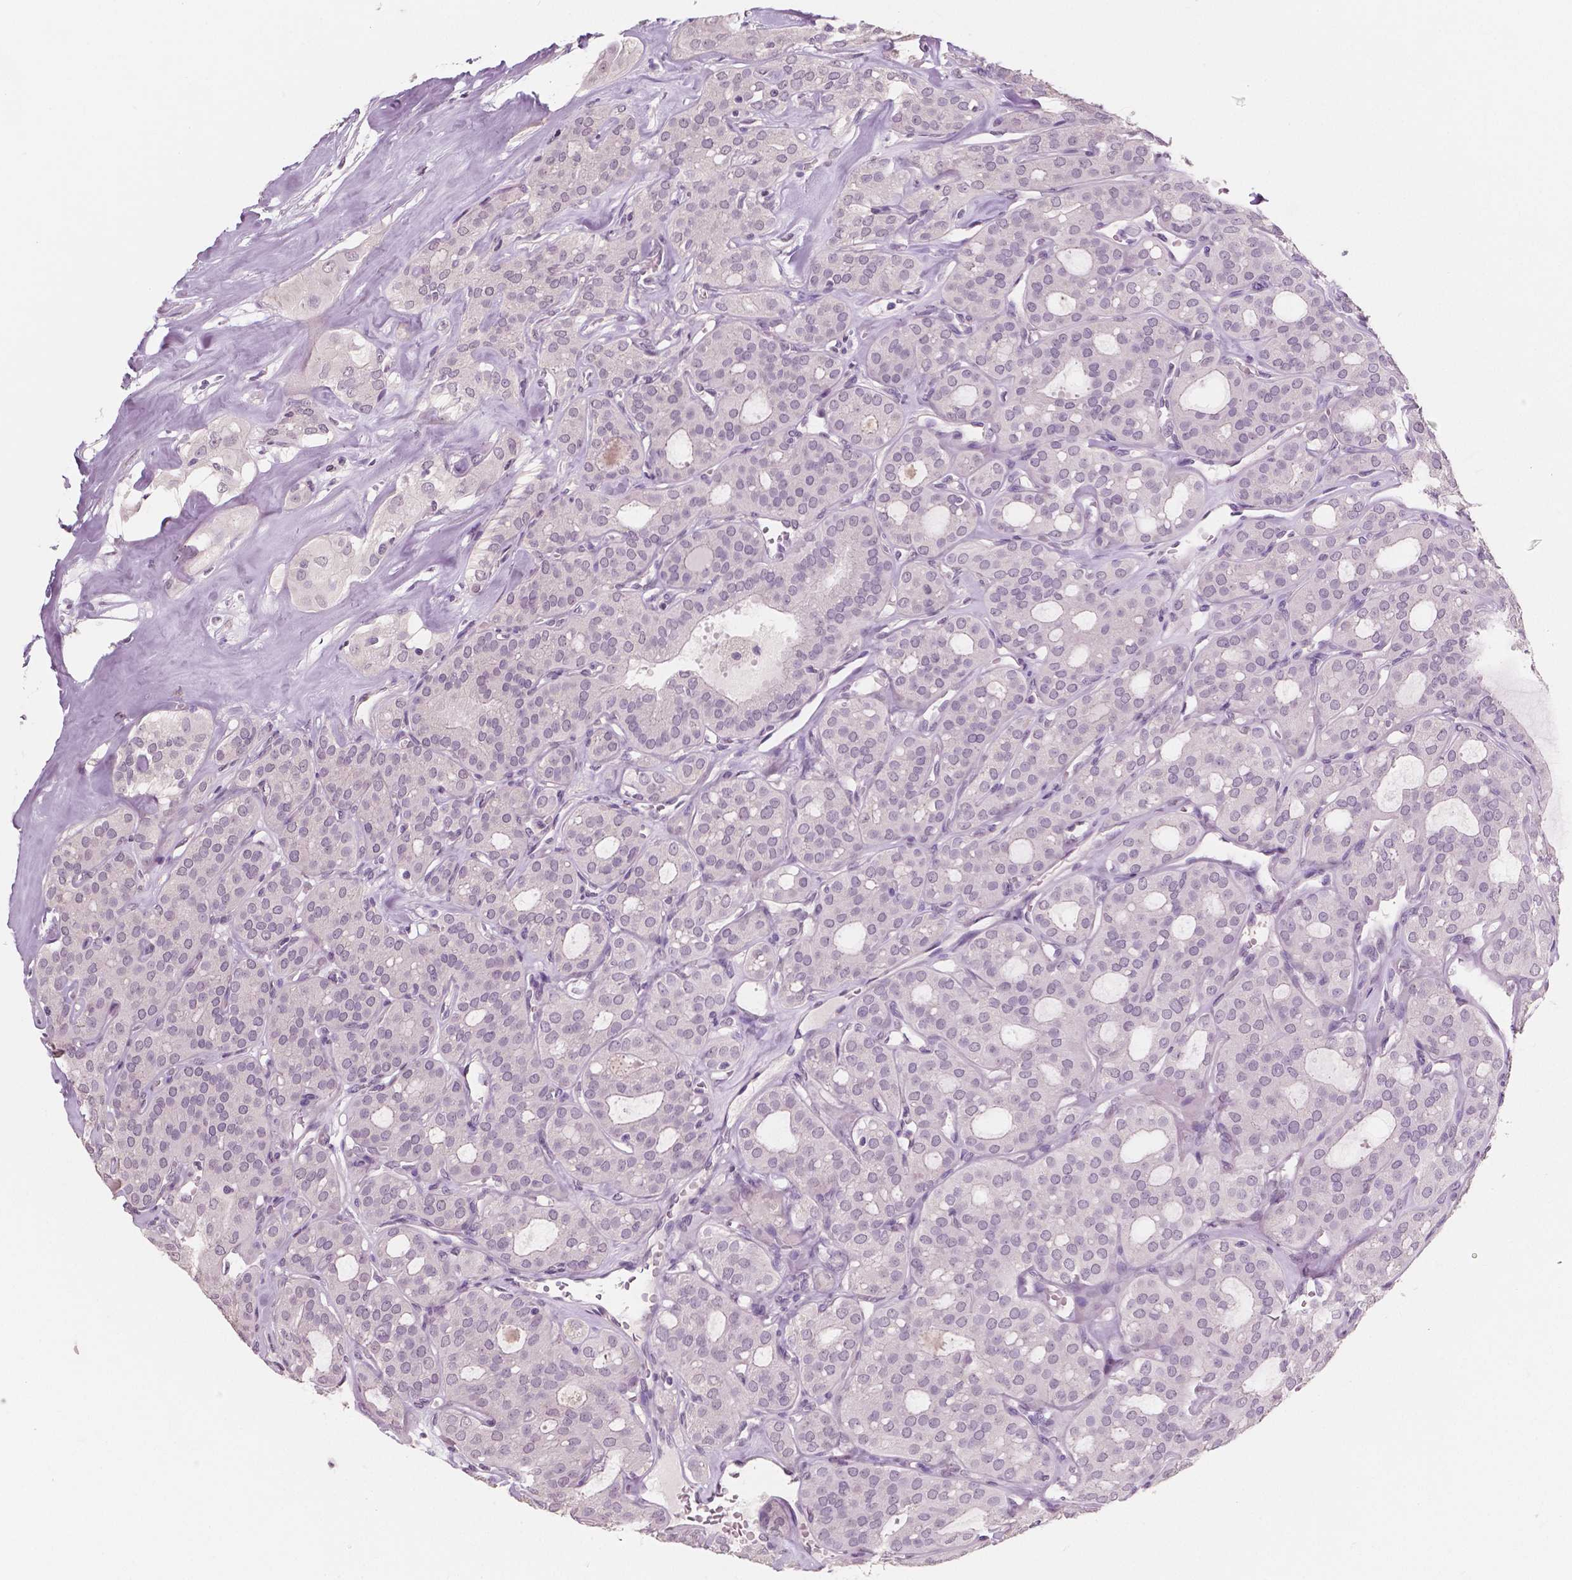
{"staining": {"intensity": "negative", "quantity": "none", "location": "none"}, "tissue": "thyroid cancer", "cell_type": "Tumor cells", "image_type": "cancer", "snomed": [{"axis": "morphology", "description": "Follicular adenoma carcinoma, NOS"}, {"axis": "topography", "description": "Thyroid gland"}], "caption": "Micrograph shows no significant protein staining in tumor cells of follicular adenoma carcinoma (thyroid).", "gene": "NECAB1", "patient": {"sex": "male", "age": 75}}